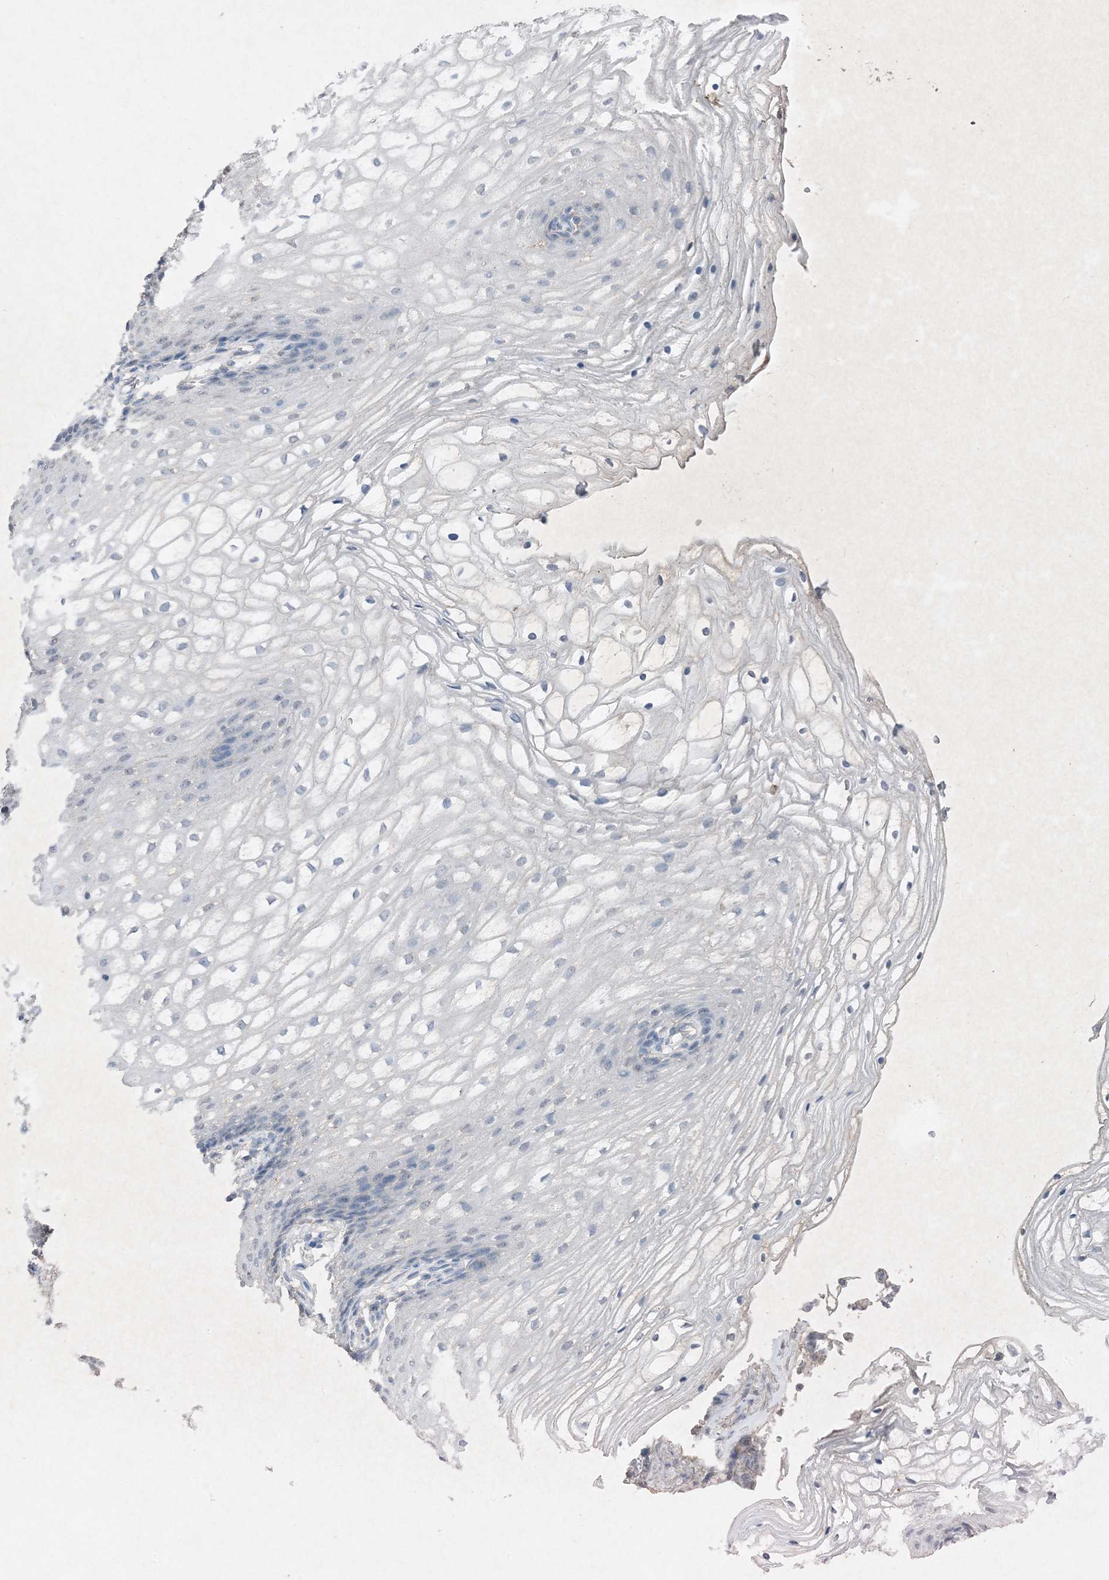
{"staining": {"intensity": "negative", "quantity": "none", "location": "none"}, "tissue": "vagina", "cell_type": "Squamous epithelial cells", "image_type": "normal", "snomed": [{"axis": "morphology", "description": "Normal tissue, NOS"}, {"axis": "topography", "description": "Vagina"}], "caption": "DAB immunohistochemical staining of unremarkable vagina shows no significant expression in squamous epithelial cells. (Immunohistochemistry (ihc), brightfield microscopy, high magnification).", "gene": "FCN3", "patient": {"sex": "female", "age": 60}}